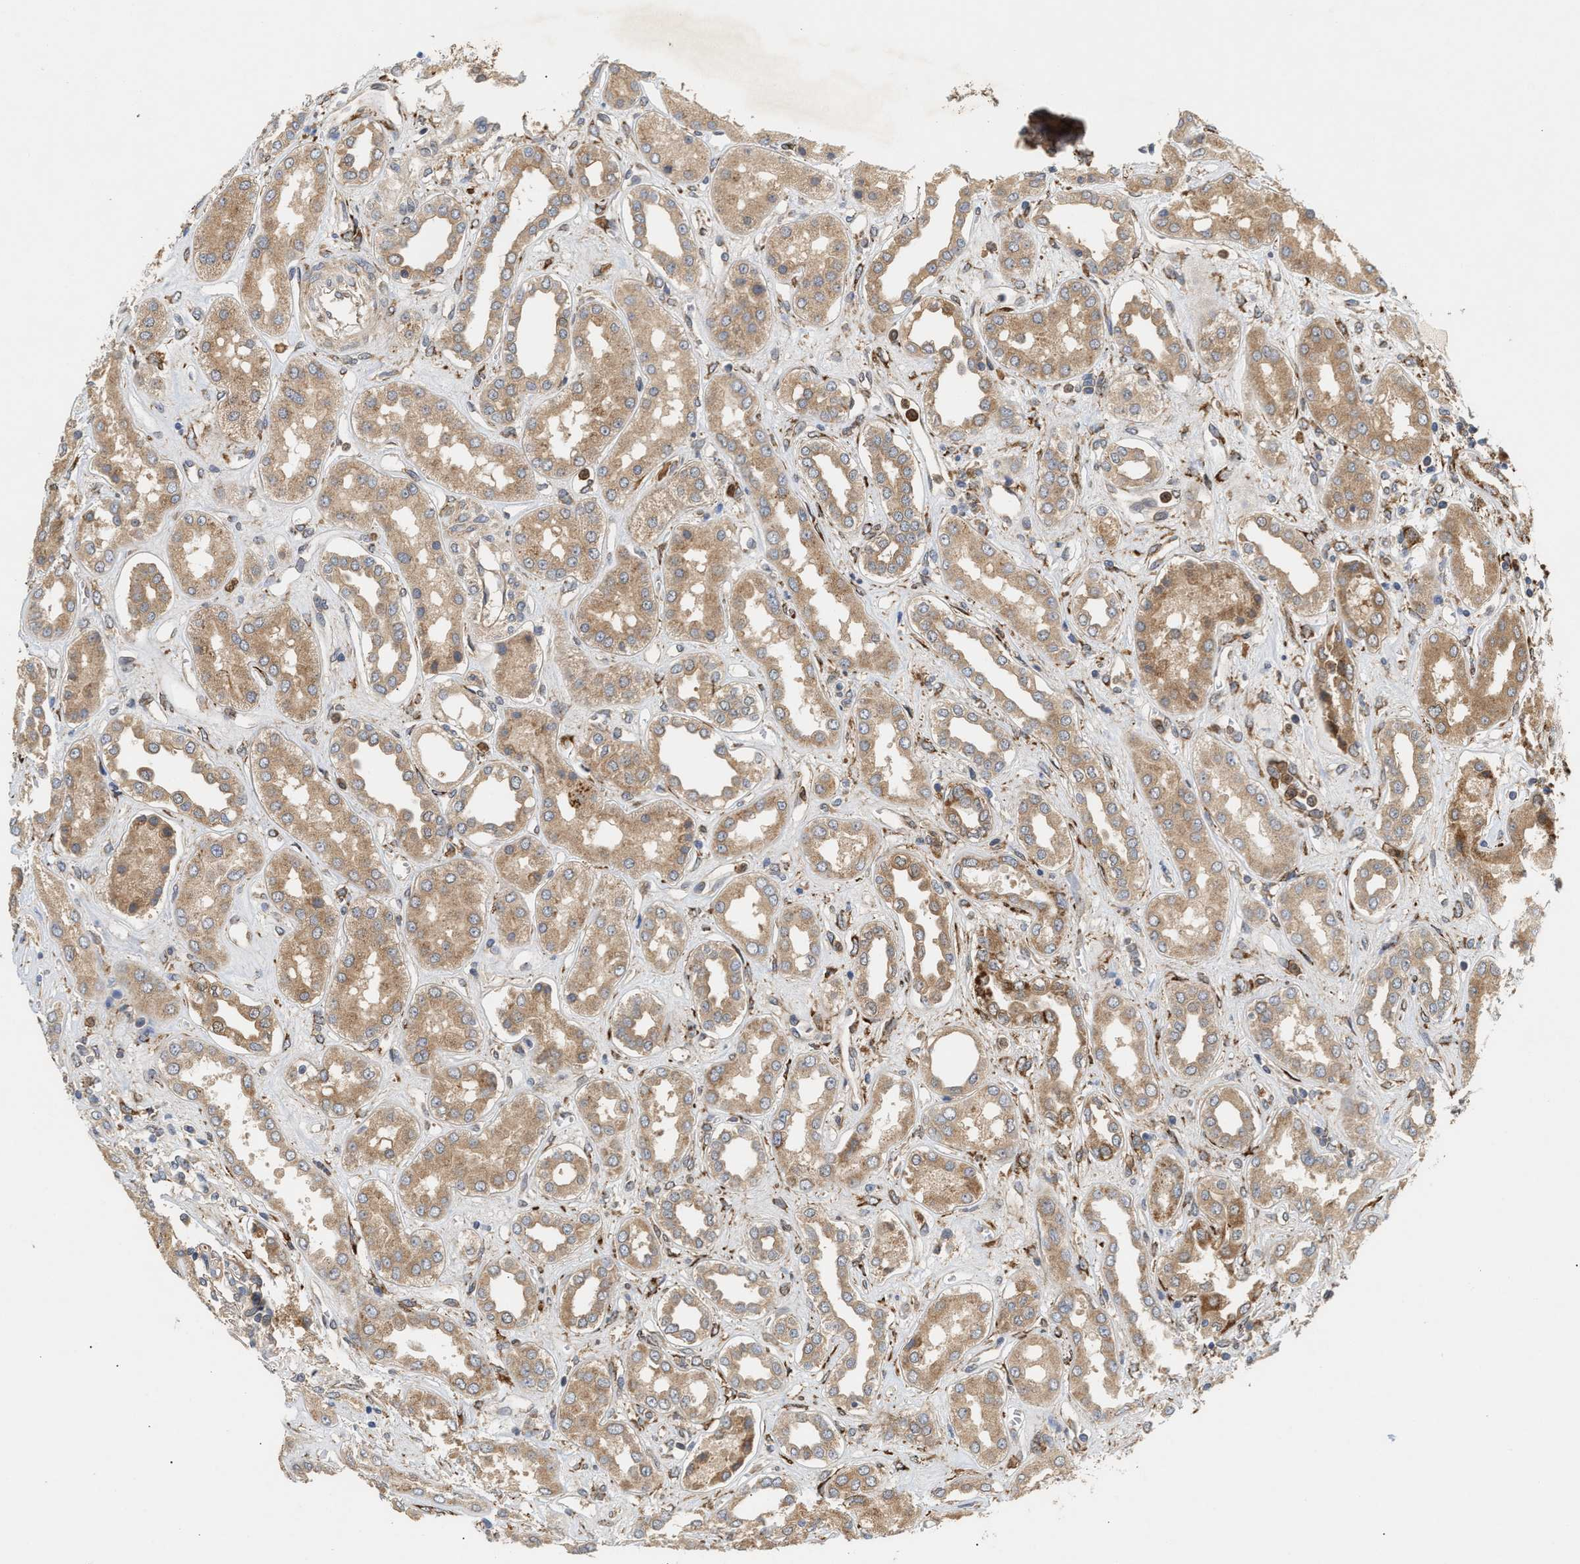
{"staining": {"intensity": "weak", "quantity": "25%-75%", "location": "cytoplasmic/membranous"}, "tissue": "kidney", "cell_type": "Cells in glomeruli", "image_type": "normal", "snomed": [{"axis": "morphology", "description": "Normal tissue, NOS"}, {"axis": "topography", "description": "Kidney"}], "caption": "The immunohistochemical stain labels weak cytoplasmic/membranous staining in cells in glomeruli of benign kidney. (DAB (3,3'-diaminobenzidine) IHC, brown staining for protein, blue staining for nuclei).", "gene": "PLCD1", "patient": {"sex": "male", "age": 59}}